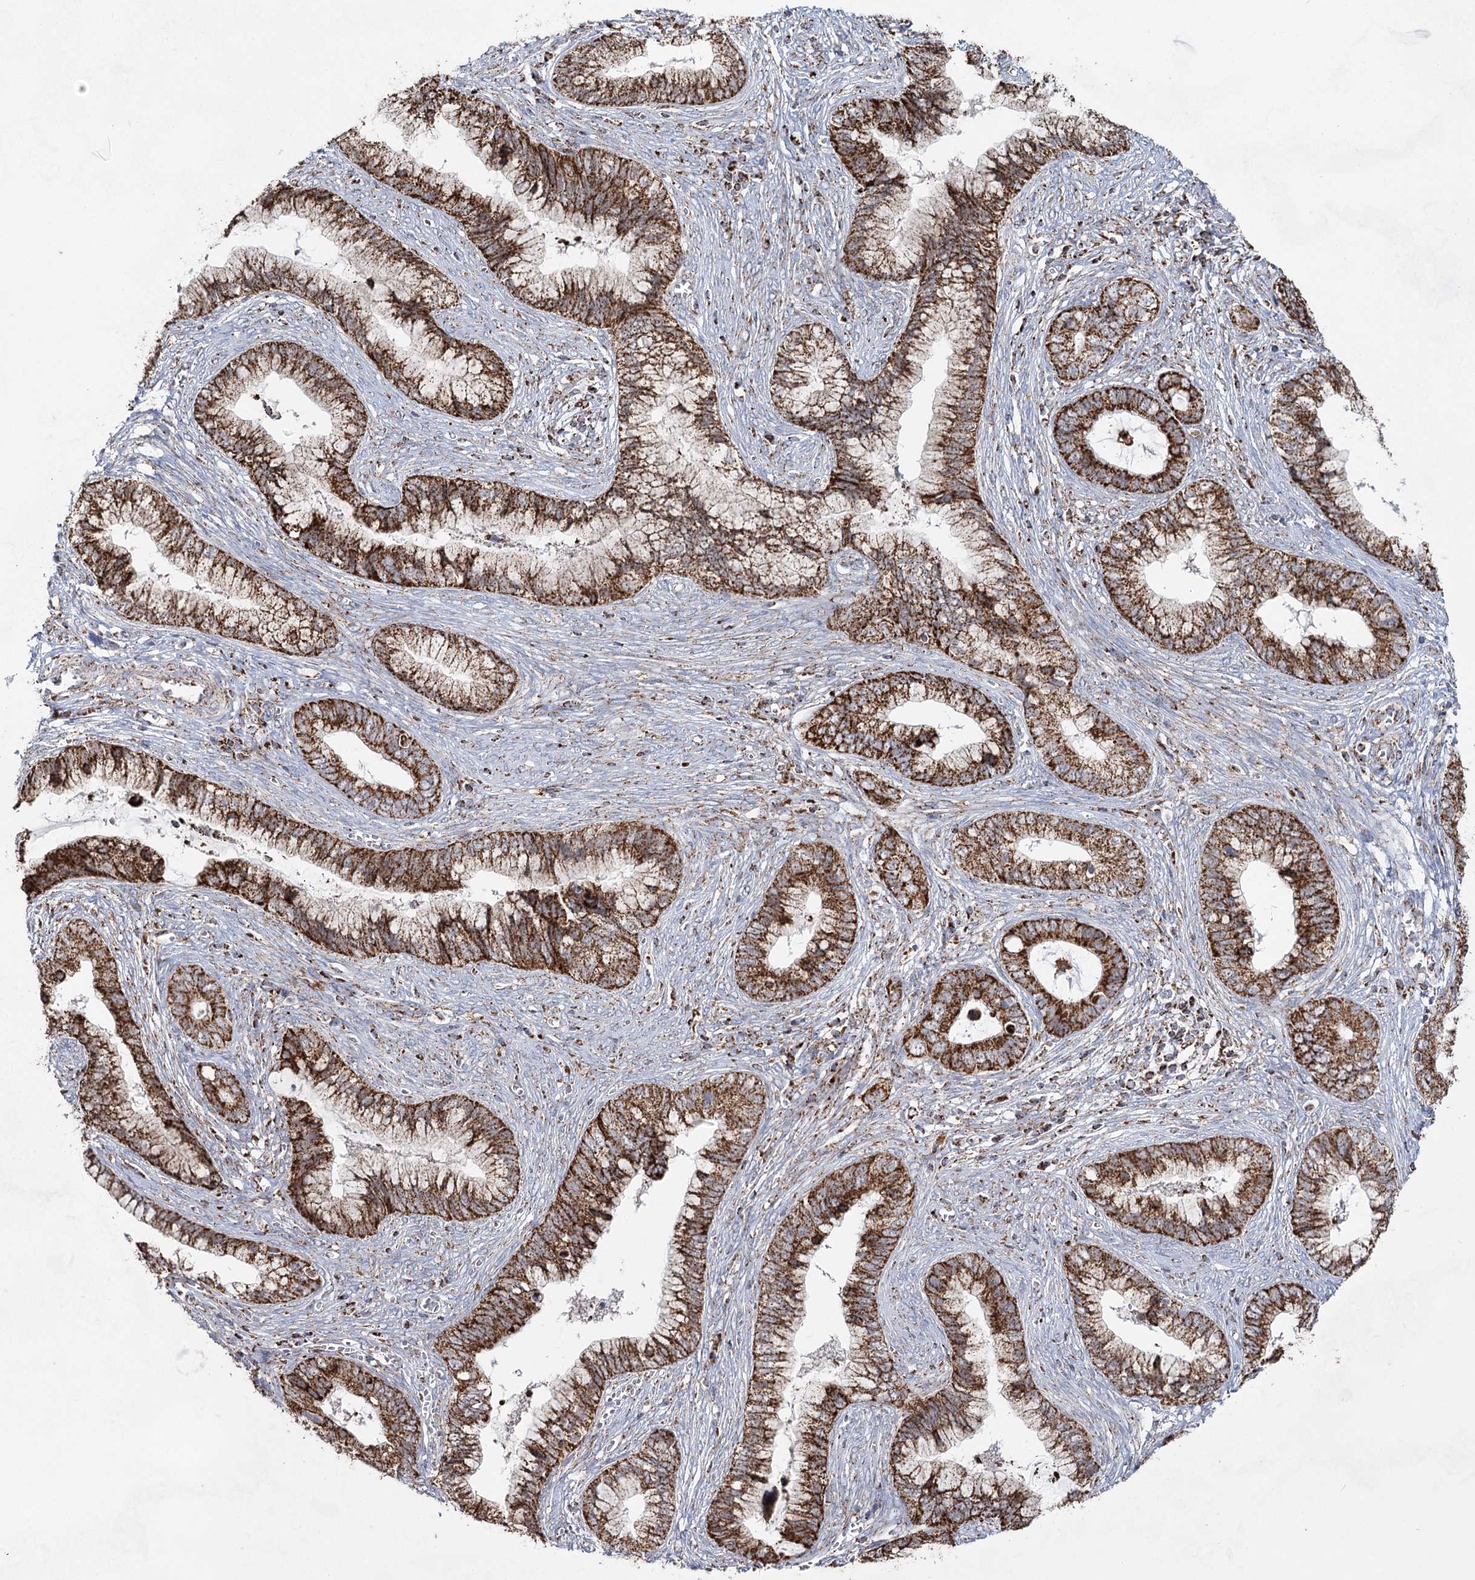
{"staining": {"intensity": "strong", "quantity": ">75%", "location": "cytoplasmic/membranous"}, "tissue": "cervical cancer", "cell_type": "Tumor cells", "image_type": "cancer", "snomed": [{"axis": "morphology", "description": "Adenocarcinoma, NOS"}, {"axis": "topography", "description": "Cervix"}], "caption": "Cervical adenocarcinoma stained with a protein marker demonstrates strong staining in tumor cells.", "gene": "CWF19L1", "patient": {"sex": "female", "age": 44}}